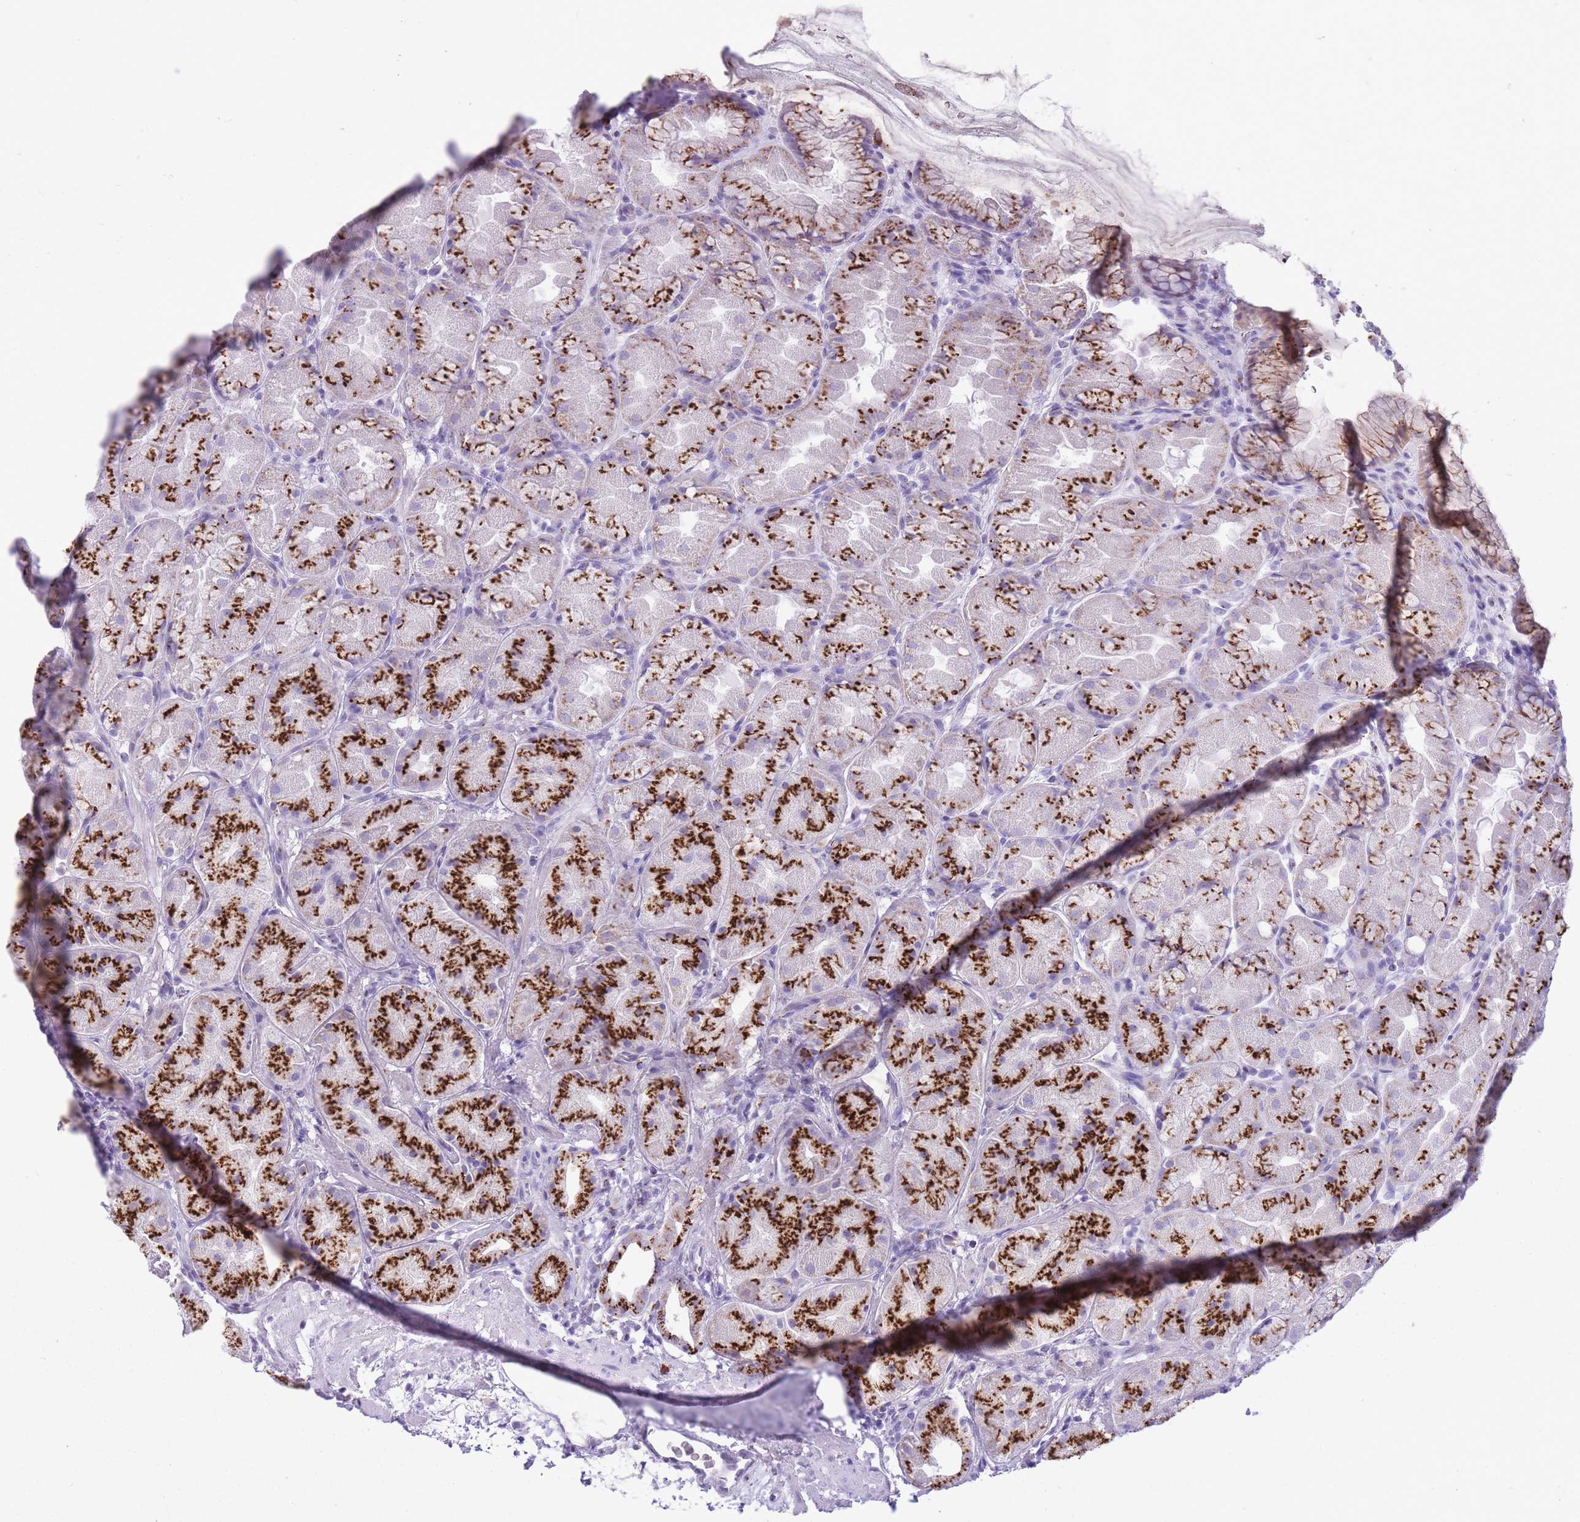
{"staining": {"intensity": "strong", "quantity": ">75%", "location": "cytoplasmic/membranous"}, "tissue": "stomach", "cell_type": "Glandular cells", "image_type": "normal", "snomed": [{"axis": "morphology", "description": "Normal tissue, NOS"}, {"axis": "topography", "description": "Stomach"}], "caption": "Immunohistochemistry (IHC) (DAB (3,3'-diaminobenzidine)) staining of normal human stomach reveals strong cytoplasmic/membranous protein expression in approximately >75% of glandular cells.", "gene": "B4GALT2", "patient": {"sex": "male", "age": 57}}